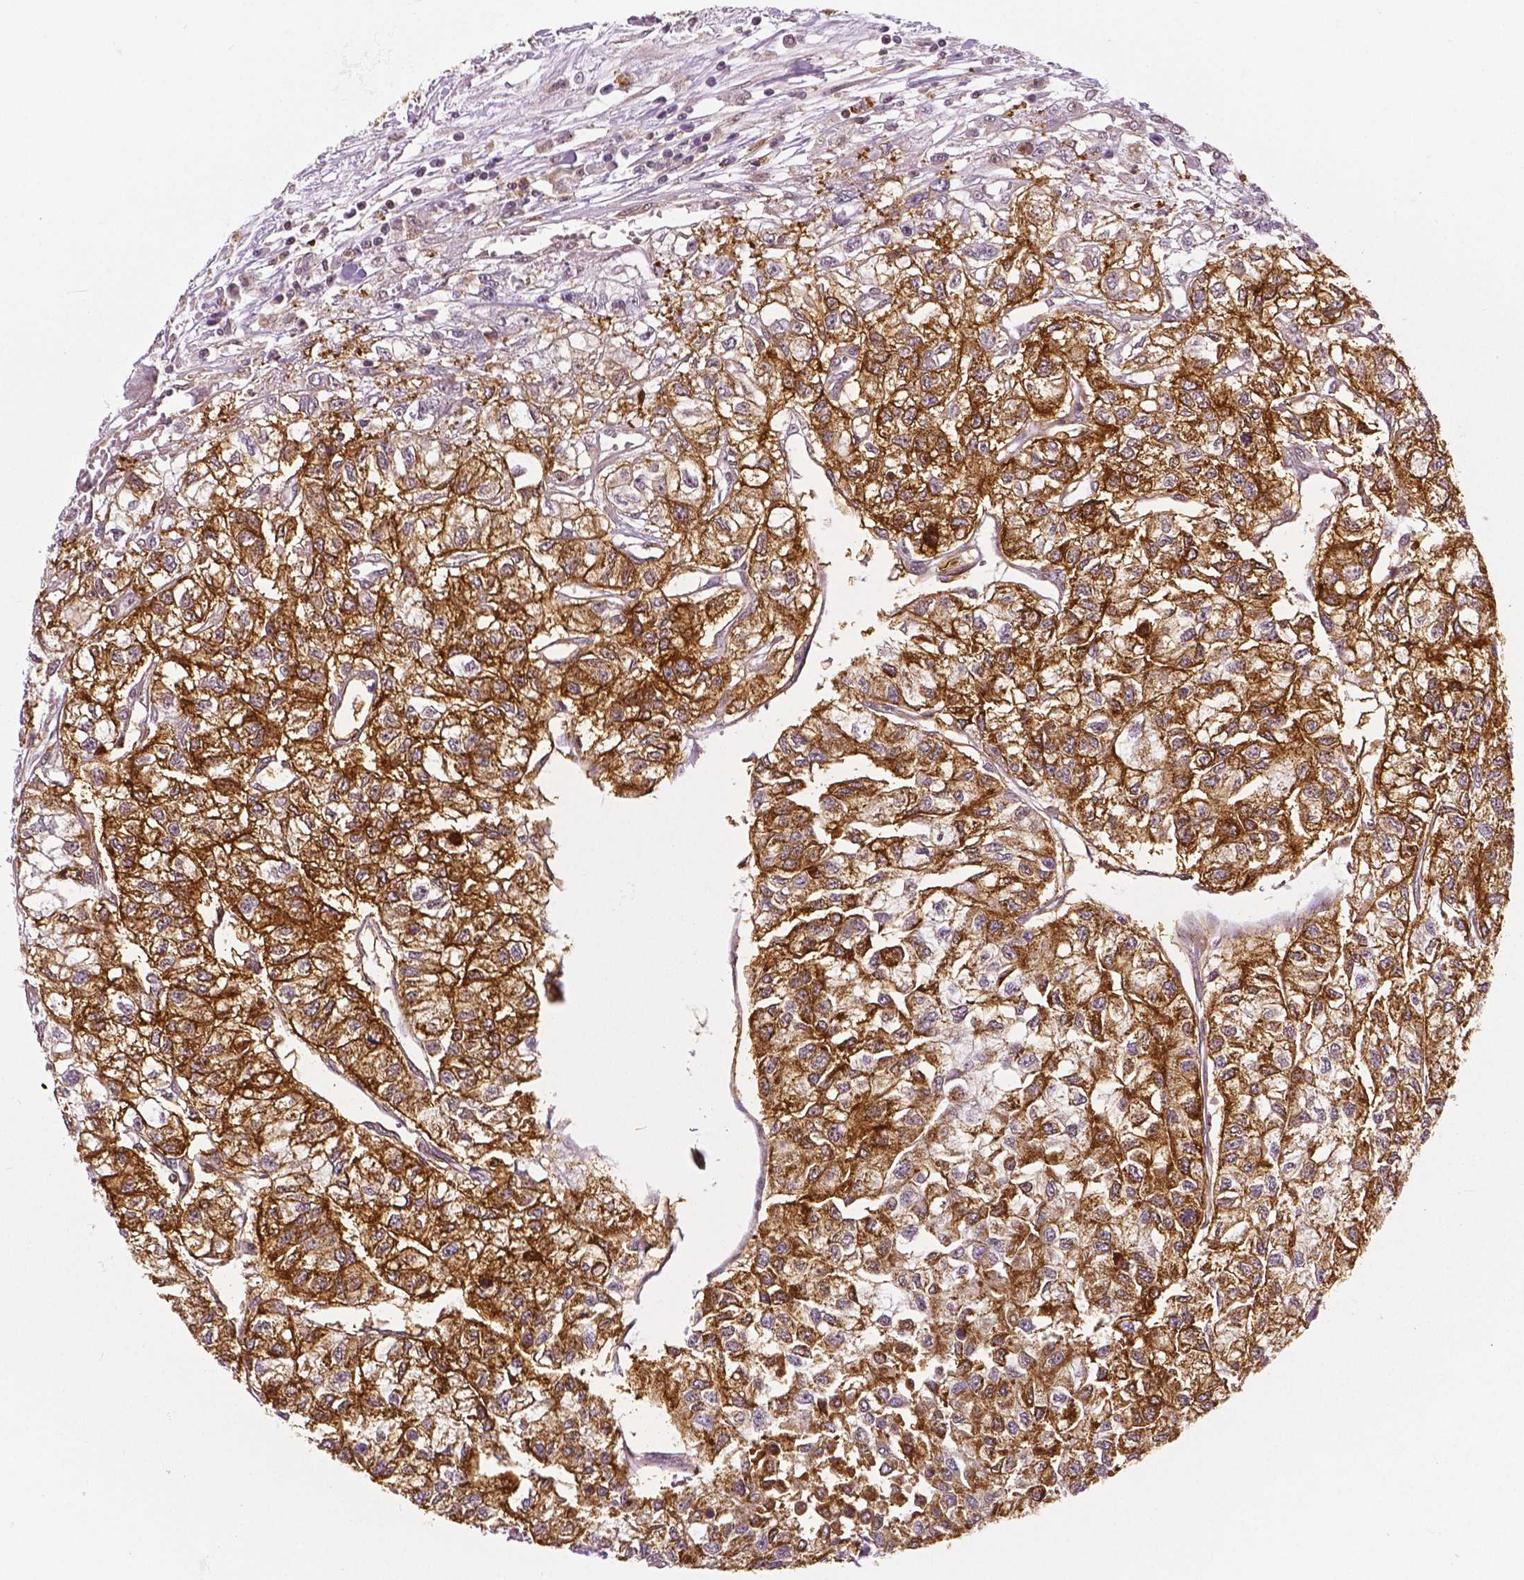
{"staining": {"intensity": "moderate", "quantity": ">75%", "location": "cytoplasmic/membranous"}, "tissue": "renal cancer", "cell_type": "Tumor cells", "image_type": "cancer", "snomed": [{"axis": "morphology", "description": "Adenocarcinoma, NOS"}, {"axis": "topography", "description": "Kidney"}], "caption": "DAB (3,3'-diaminobenzidine) immunohistochemical staining of human adenocarcinoma (renal) displays moderate cytoplasmic/membranous protein expression in about >75% of tumor cells.", "gene": "ANXA13", "patient": {"sex": "male", "age": 56}}